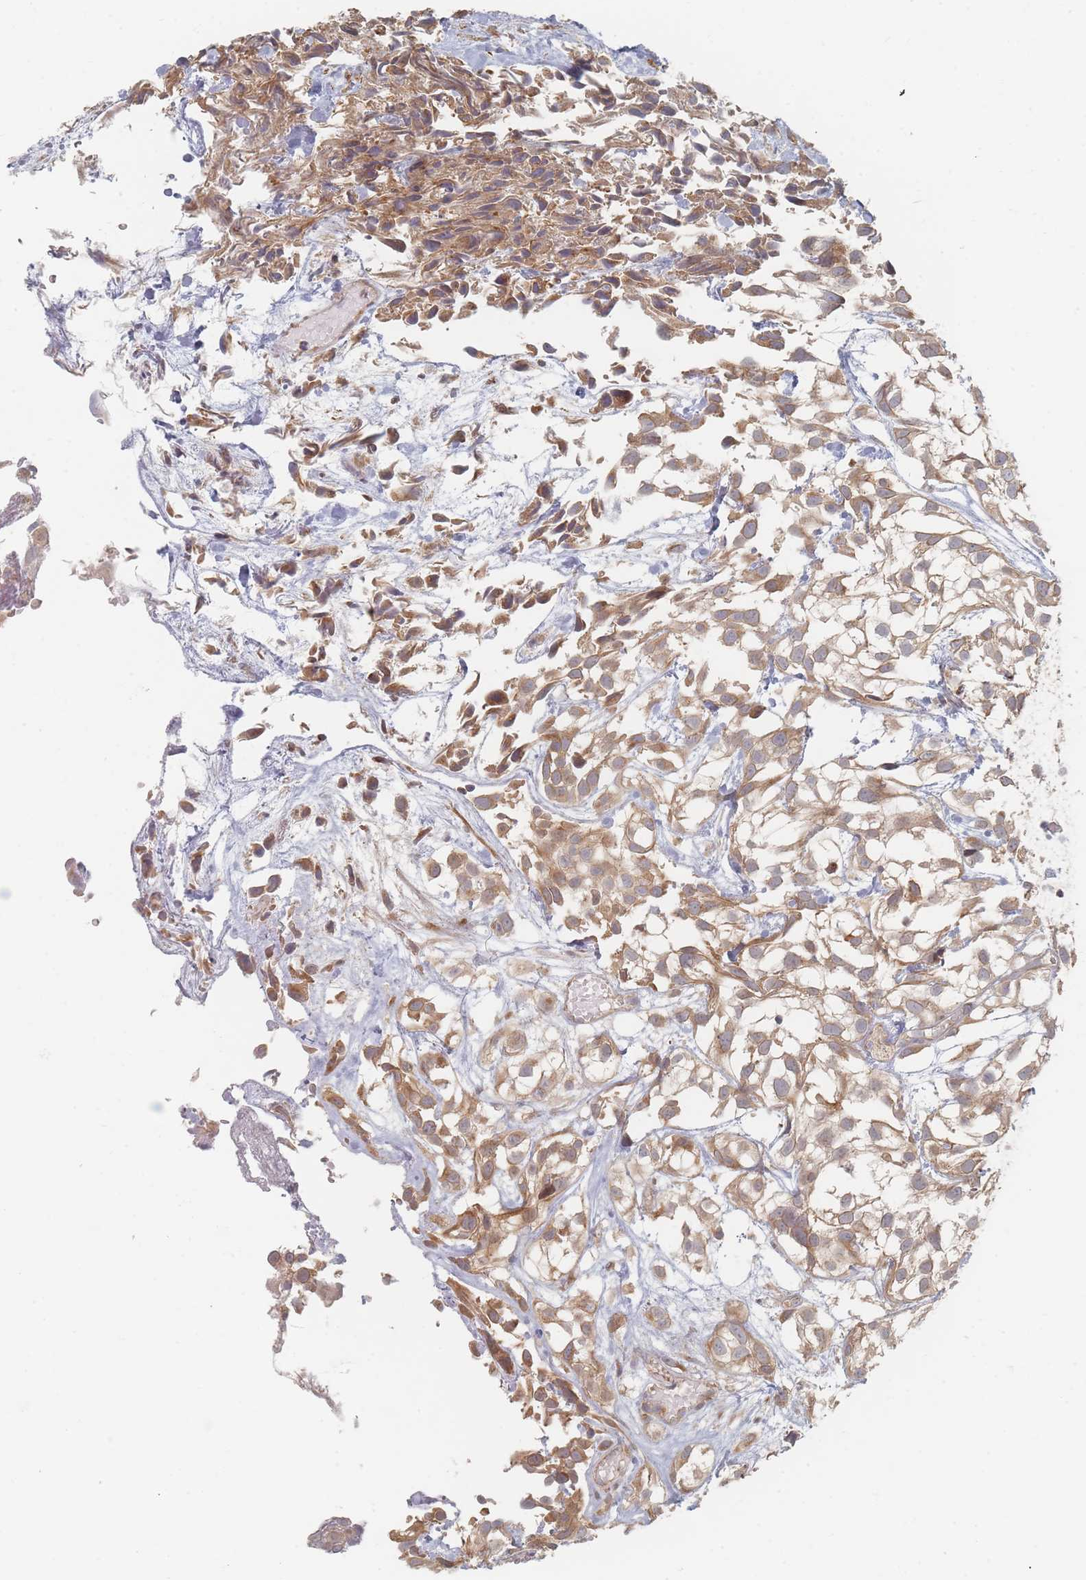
{"staining": {"intensity": "weak", "quantity": ">75%", "location": "cytoplasmic/membranous"}, "tissue": "urothelial cancer", "cell_type": "Tumor cells", "image_type": "cancer", "snomed": [{"axis": "morphology", "description": "Urothelial carcinoma, High grade"}, {"axis": "topography", "description": "Urinary bladder"}], "caption": "Immunohistochemical staining of human urothelial cancer reveals low levels of weak cytoplasmic/membranous protein positivity in approximately >75% of tumor cells. (IHC, brightfield microscopy, high magnification).", "gene": "GLE1", "patient": {"sex": "male", "age": 56}}